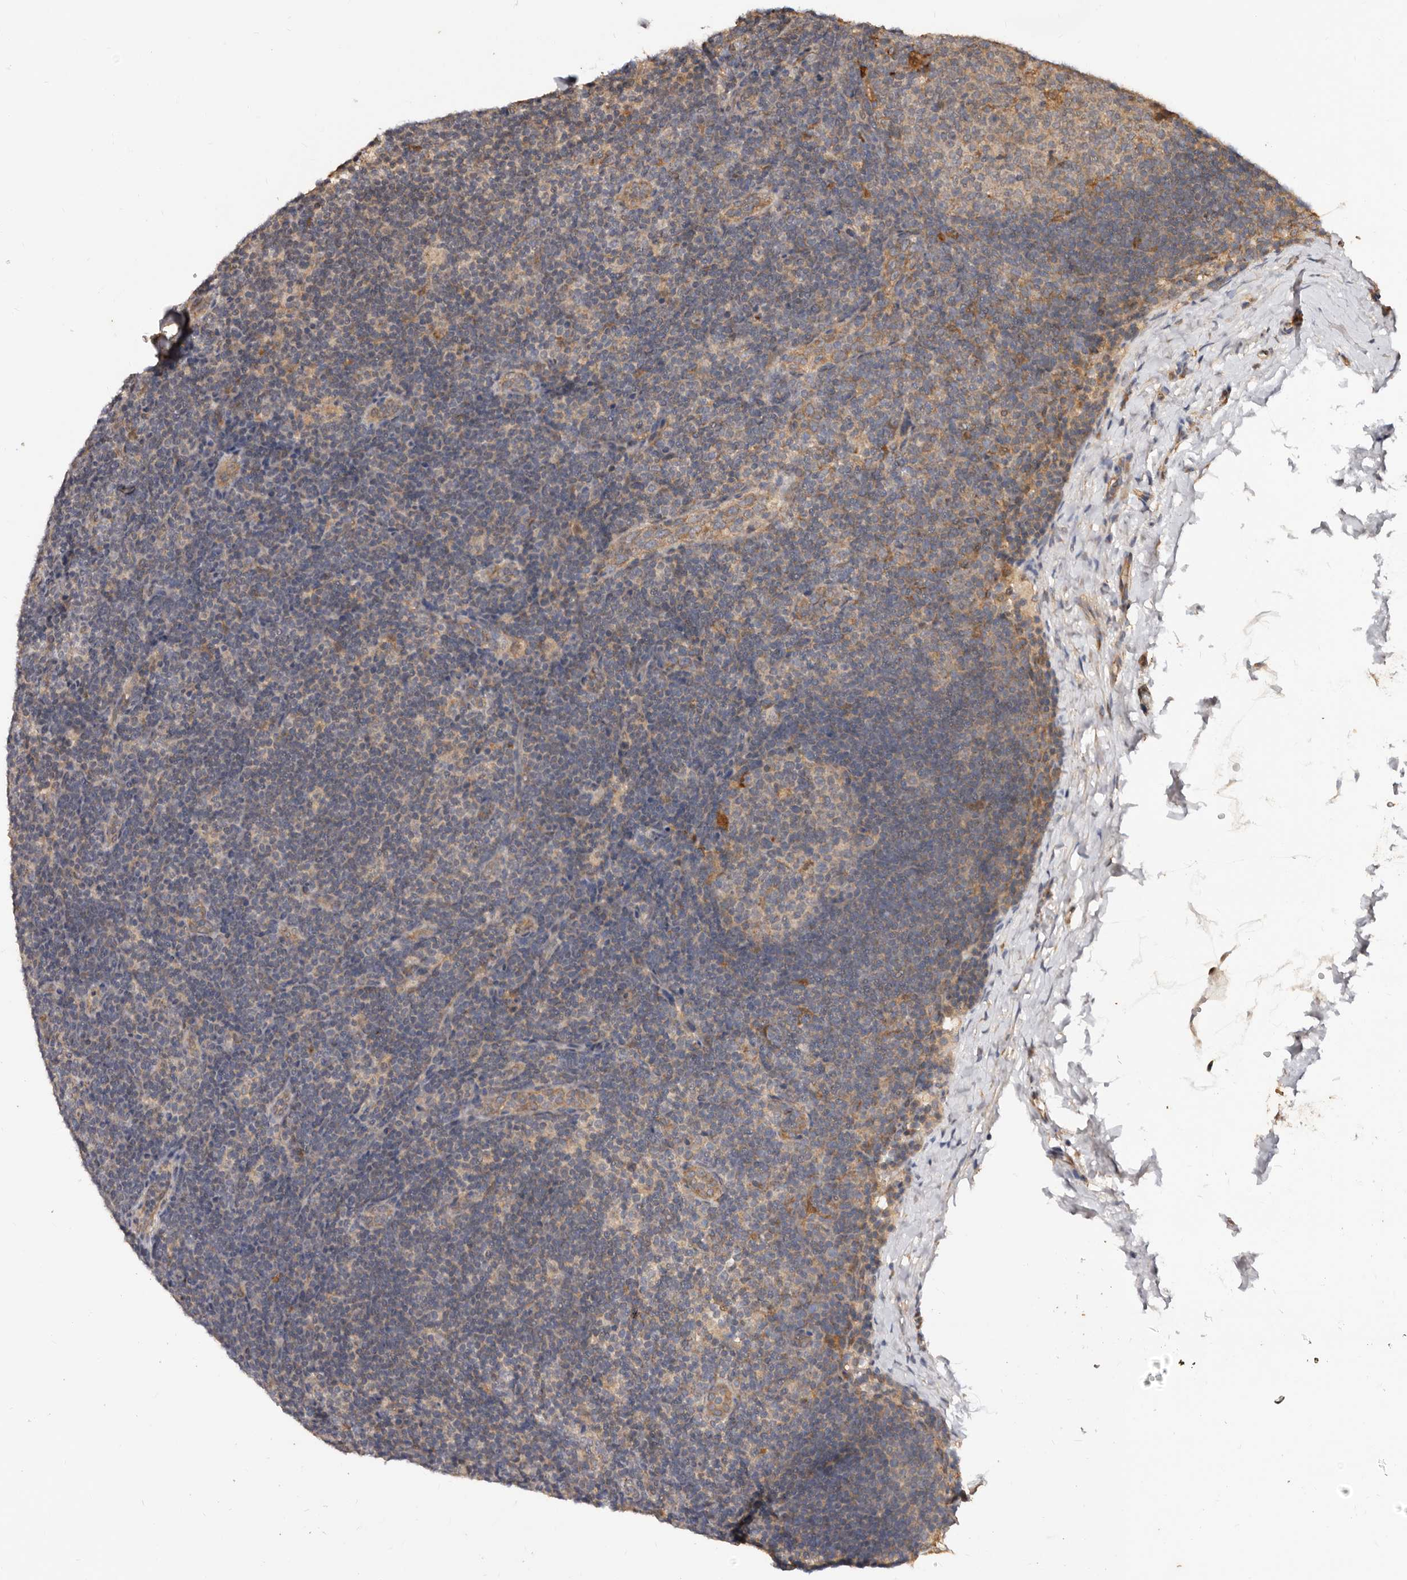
{"staining": {"intensity": "weak", "quantity": "25%-75%", "location": "cytoplasmic/membranous"}, "tissue": "lymph node", "cell_type": "Germinal center cells", "image_type": "normal", "snomed": [{"axis": "morphology", "description": "Normal tissue, NOS"}, {"axis": "topography", "description": "Lymph node"}], "caption": "IHC (DAB) staining of unremarkable lymph node displays weak cytoplasmic/membranous protein staining in about 25%-75% of germinal center cells. The protein is shown in brown color, while the nuclei are stained blue.", "gene": "RSPO2", "patient": {"sex": "female", "age": 22}}